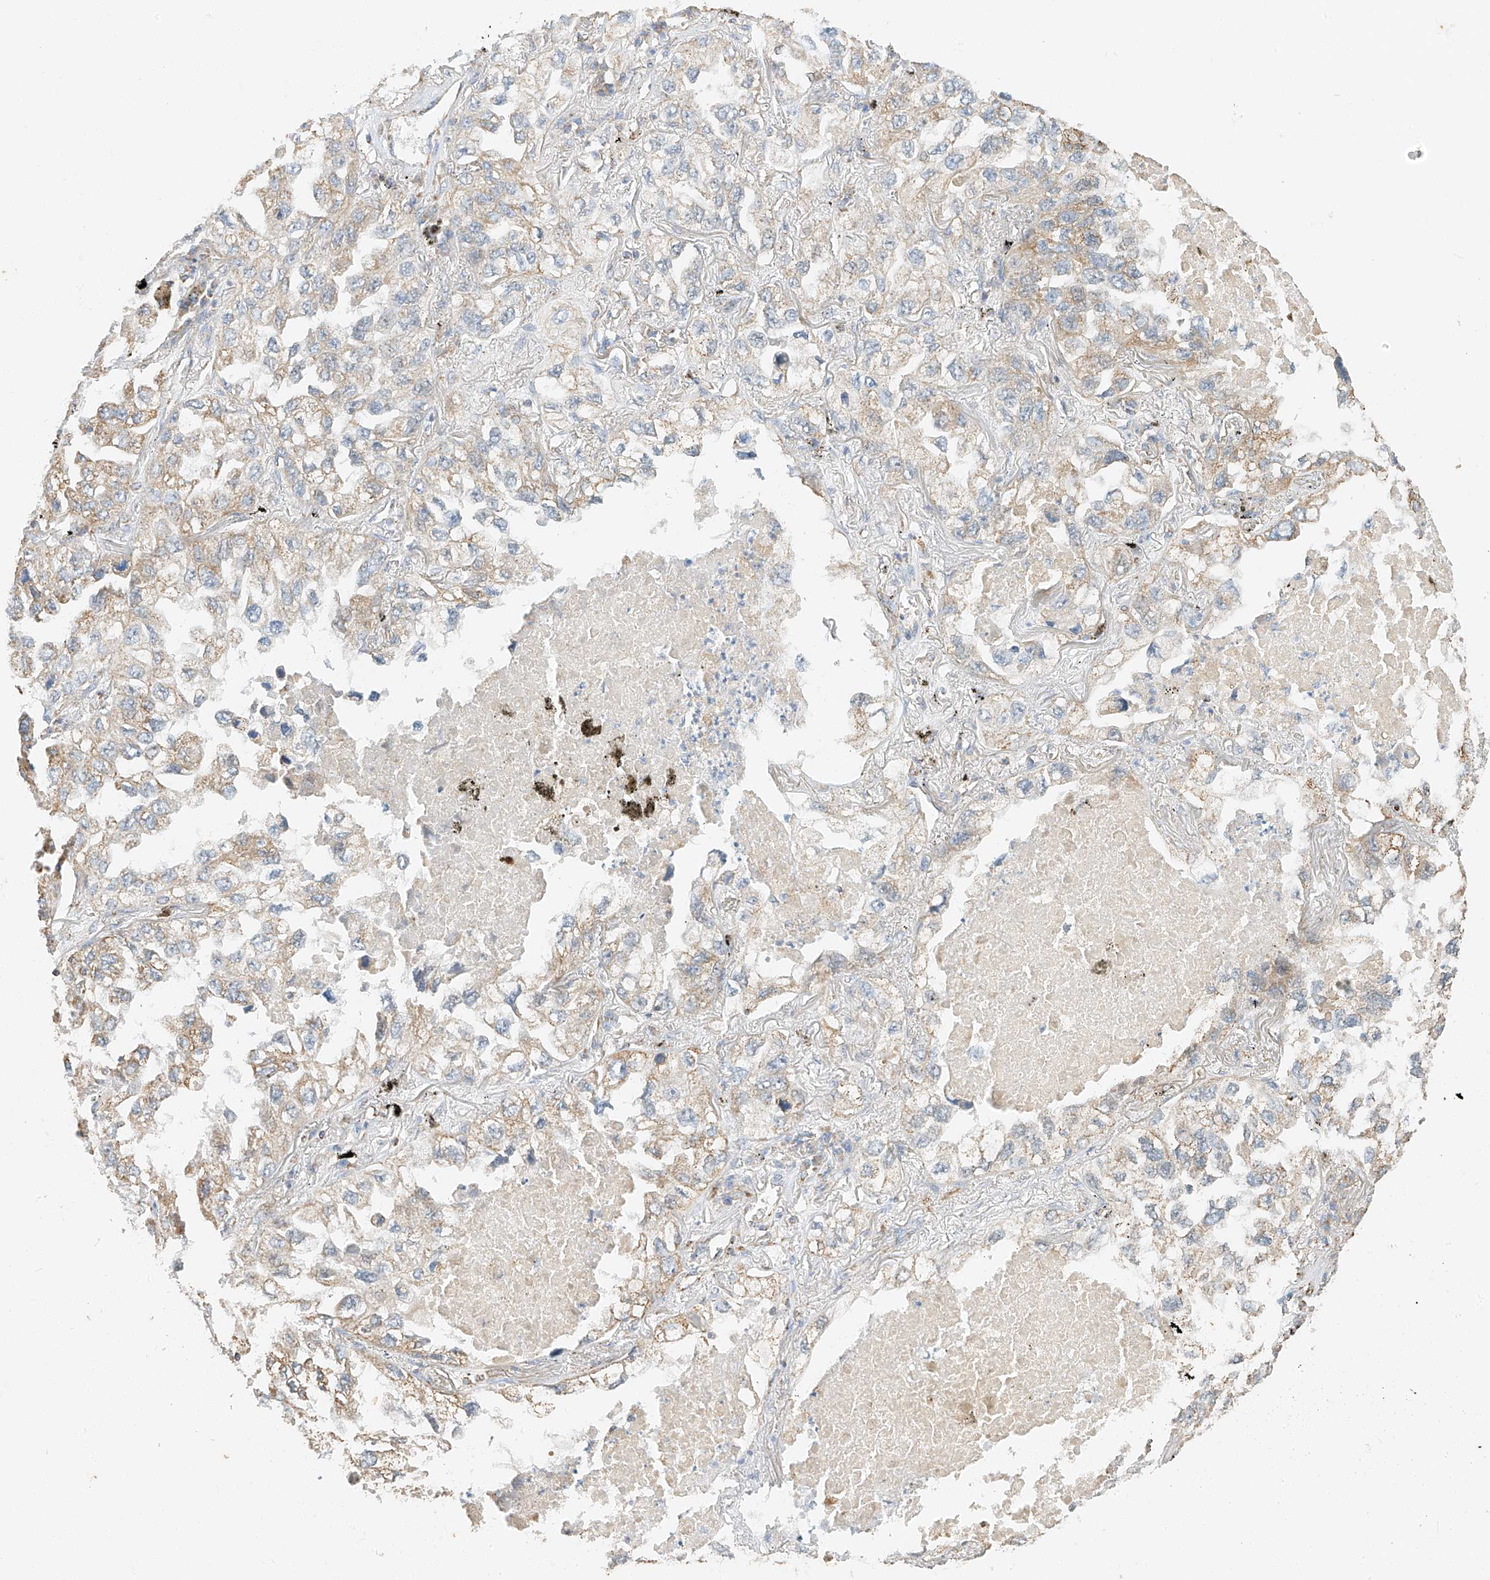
{"staining": {"intensity": "weak", "quantity": "25%-75%", "location": "cytoplasmic/membranous"}, "tissue": "lung cancer", "cell_type": "Tumor cells", "image_type": "cancer", "snomed": [{"axis": "morphology", "description": "Adenocarcinoma, NOS"}, {"axis": "topography", "description": "Lung"}], "caption": "Weak cytoplasmic/membranous positivity is identified in about 25%-75% of tumor cells in adenocarcinoma (lung).", "gene": "YIPF7", "patient": {"sex": "male", "age": 65}}